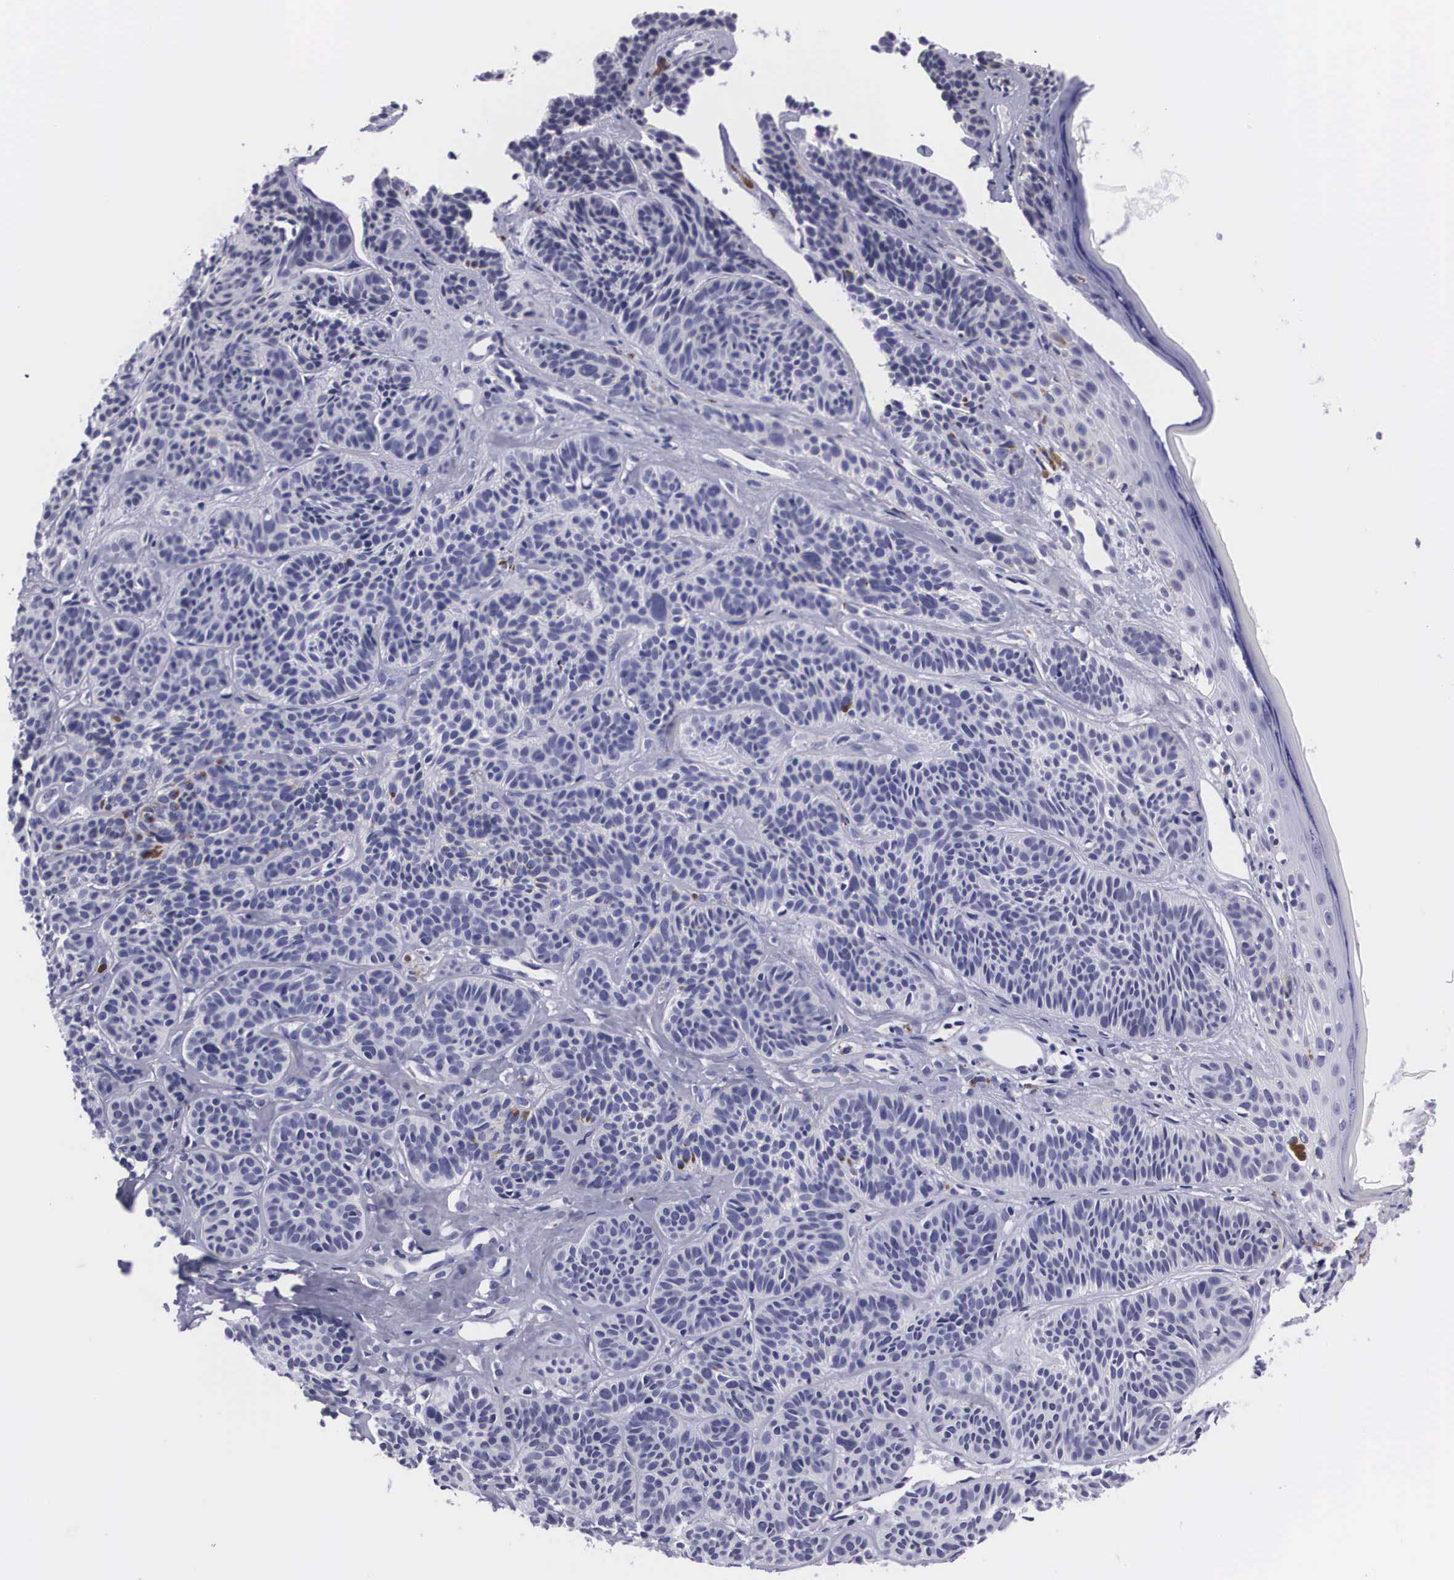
{"staining": {"intensity": "negative", "quantity": "none", "location": "none"}, "tissue": "skin cancer", "cell_type": "Tumor cells", "image_type": "cancer", "snomed": [{"axis": "morphology", "description": "Basal cell carcinoma"}, {"axis": "topography", "description": "Skin"}], "caption": "Immunohistochemistry (IHC) photomicrograph of human skin cancer stained for a protein (brown), which shows no expression in tumor cells.", "gene": "C22orf31", "patient": {"sex": "female", "age": 62}}